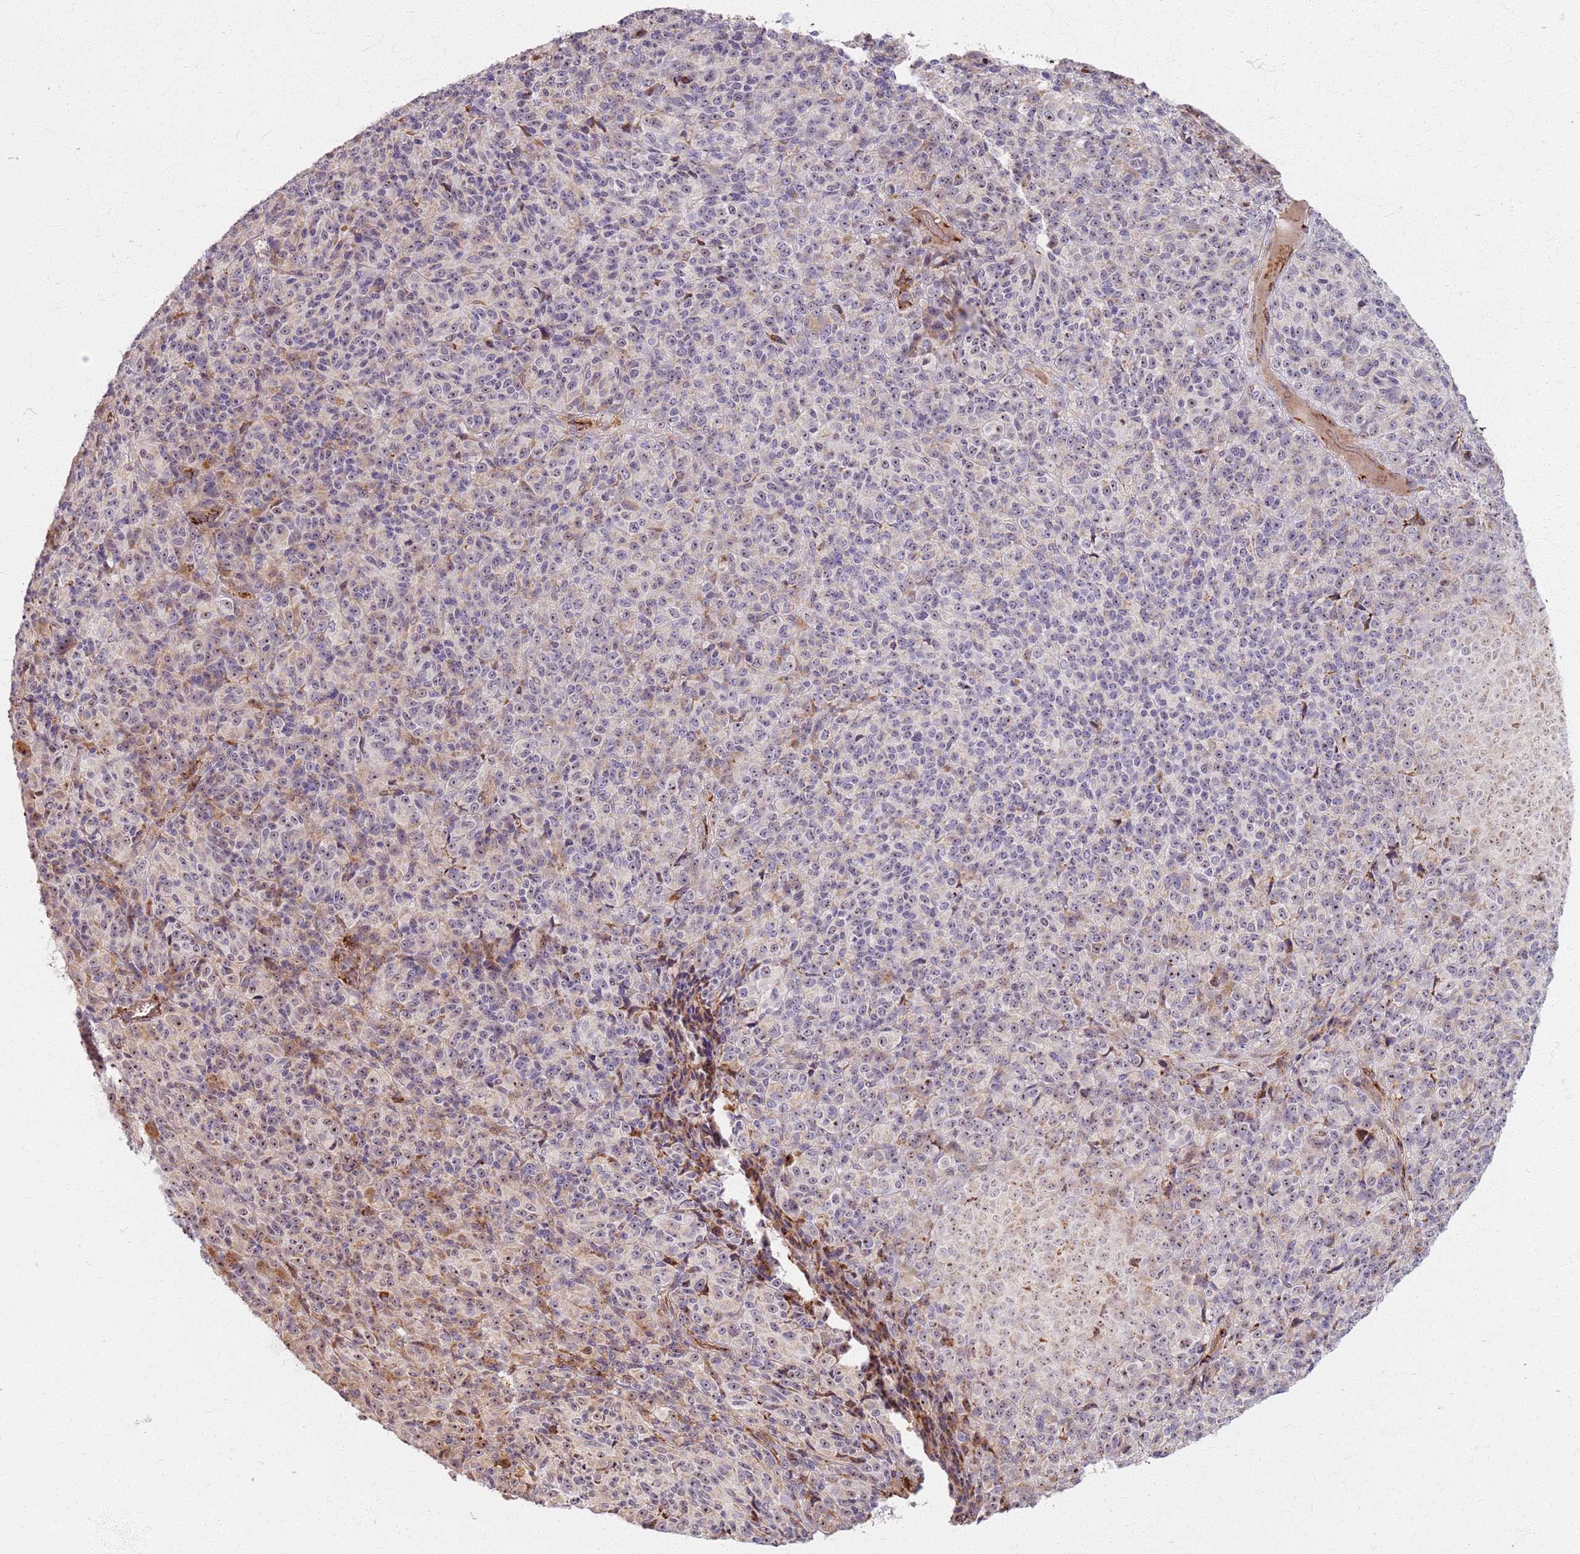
{"staining": {"intensity": "moderate", "quantity": "<25%", "location": "nuclear"}, "tissue": "melanoma", "cell_type": "Tumor cells", "image_type": "cancer", "snomed": [{"axis": "morphology", "description": "Malignant melanoma, Metastatic site"}, {"axis": "topography", "description": "Brain"}], "caption": "Tumor cells show moderate nuclear expression in about <25% of cells in malignant melanoma (metastatic site).", "gene": "KRI1", "patient": {"sex": "female", "age": 56}}